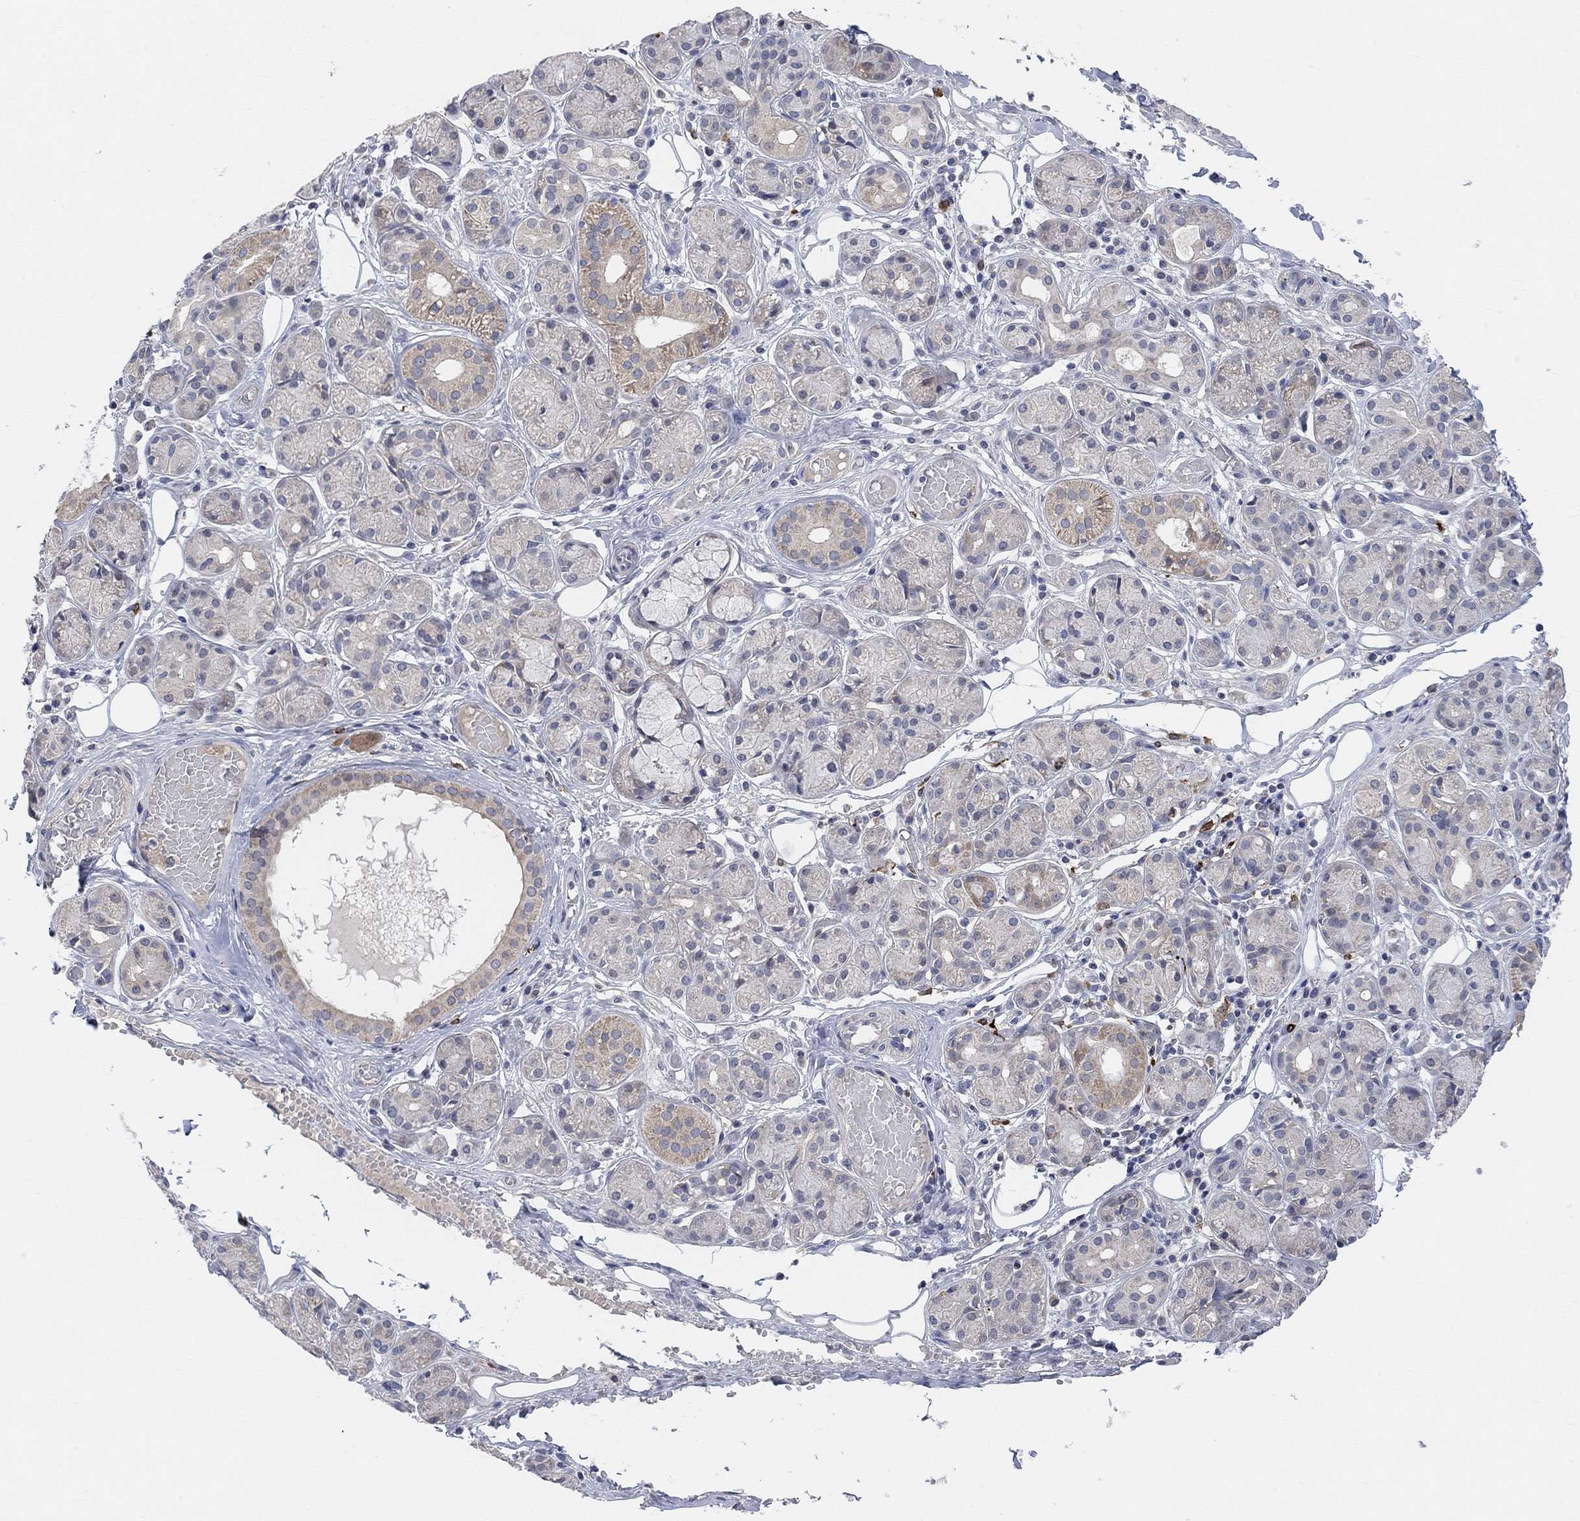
{"staining": {"intensity": "moderate", "quantity": "<25%", "location": "cytoplasmic/membranous"}, "tissue": "salivary gland", "cell_type": "Glandular cells", "image_type": "normal", "snomed": [{"axis": "morphology", "description": "Normal tissue, NOS"}, {"axis": "topography", "description": "Salivary gland"}, {"axis": "topography", "description": "Peripheral nerve tissue"}], "caption": "The immunohistochemical stain labels moderate cytoplasmic/membranous expression in glandular cells of unremarkable salivary gland. (Brightfield microscopy of DAB IHC at high magnification).", "gene": "HCRTR1", "patient": {"sex": "male", "age": 71}}